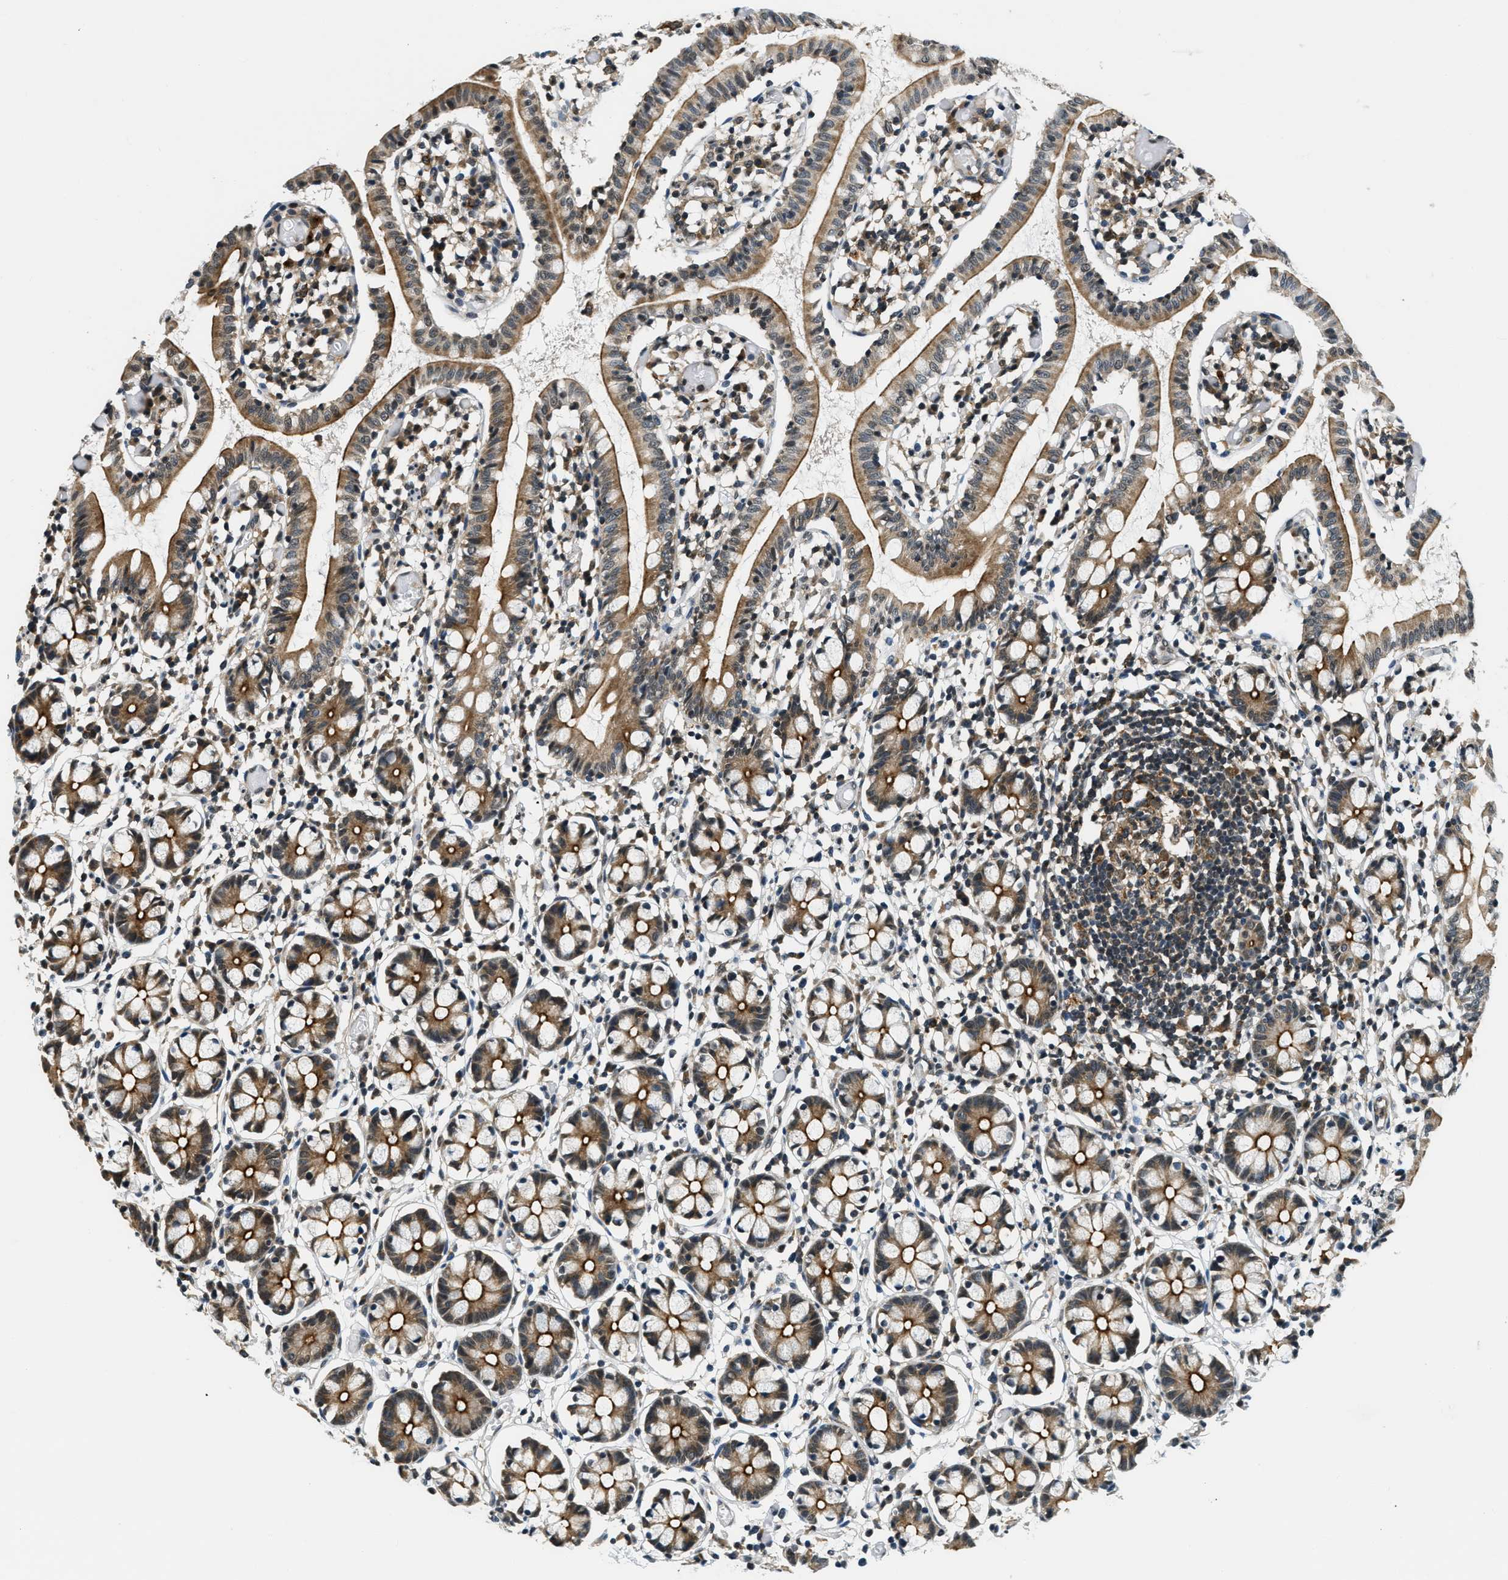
{"staining": {"intensity": "strong", "quantity": ">75%", "location": "cytoplasmic/membranous"}, "tissue": "small intestine", "cell_type": "Glandular cells", "image_type": "normal", "snomed": [{"axis": "morphology", "description": "Normal tissue, NOS"}, {"axis": "morphology", "description": "Cystadenocarcinoma, serous, Metastatic site"}, {"axis": "topography", "description": "Small intestine"}], "caption": "A histopathology image of small intestine stained for a protein shows strong cytoplasmic/membranous brown staining in glandular cells. (Stains: DAB in brown, nuclei in blue, Microscopy: brightfield microscopy at high magnification).", "gene": "RAB11FIP1", "patient": {"sex": "female", "age": 61}}